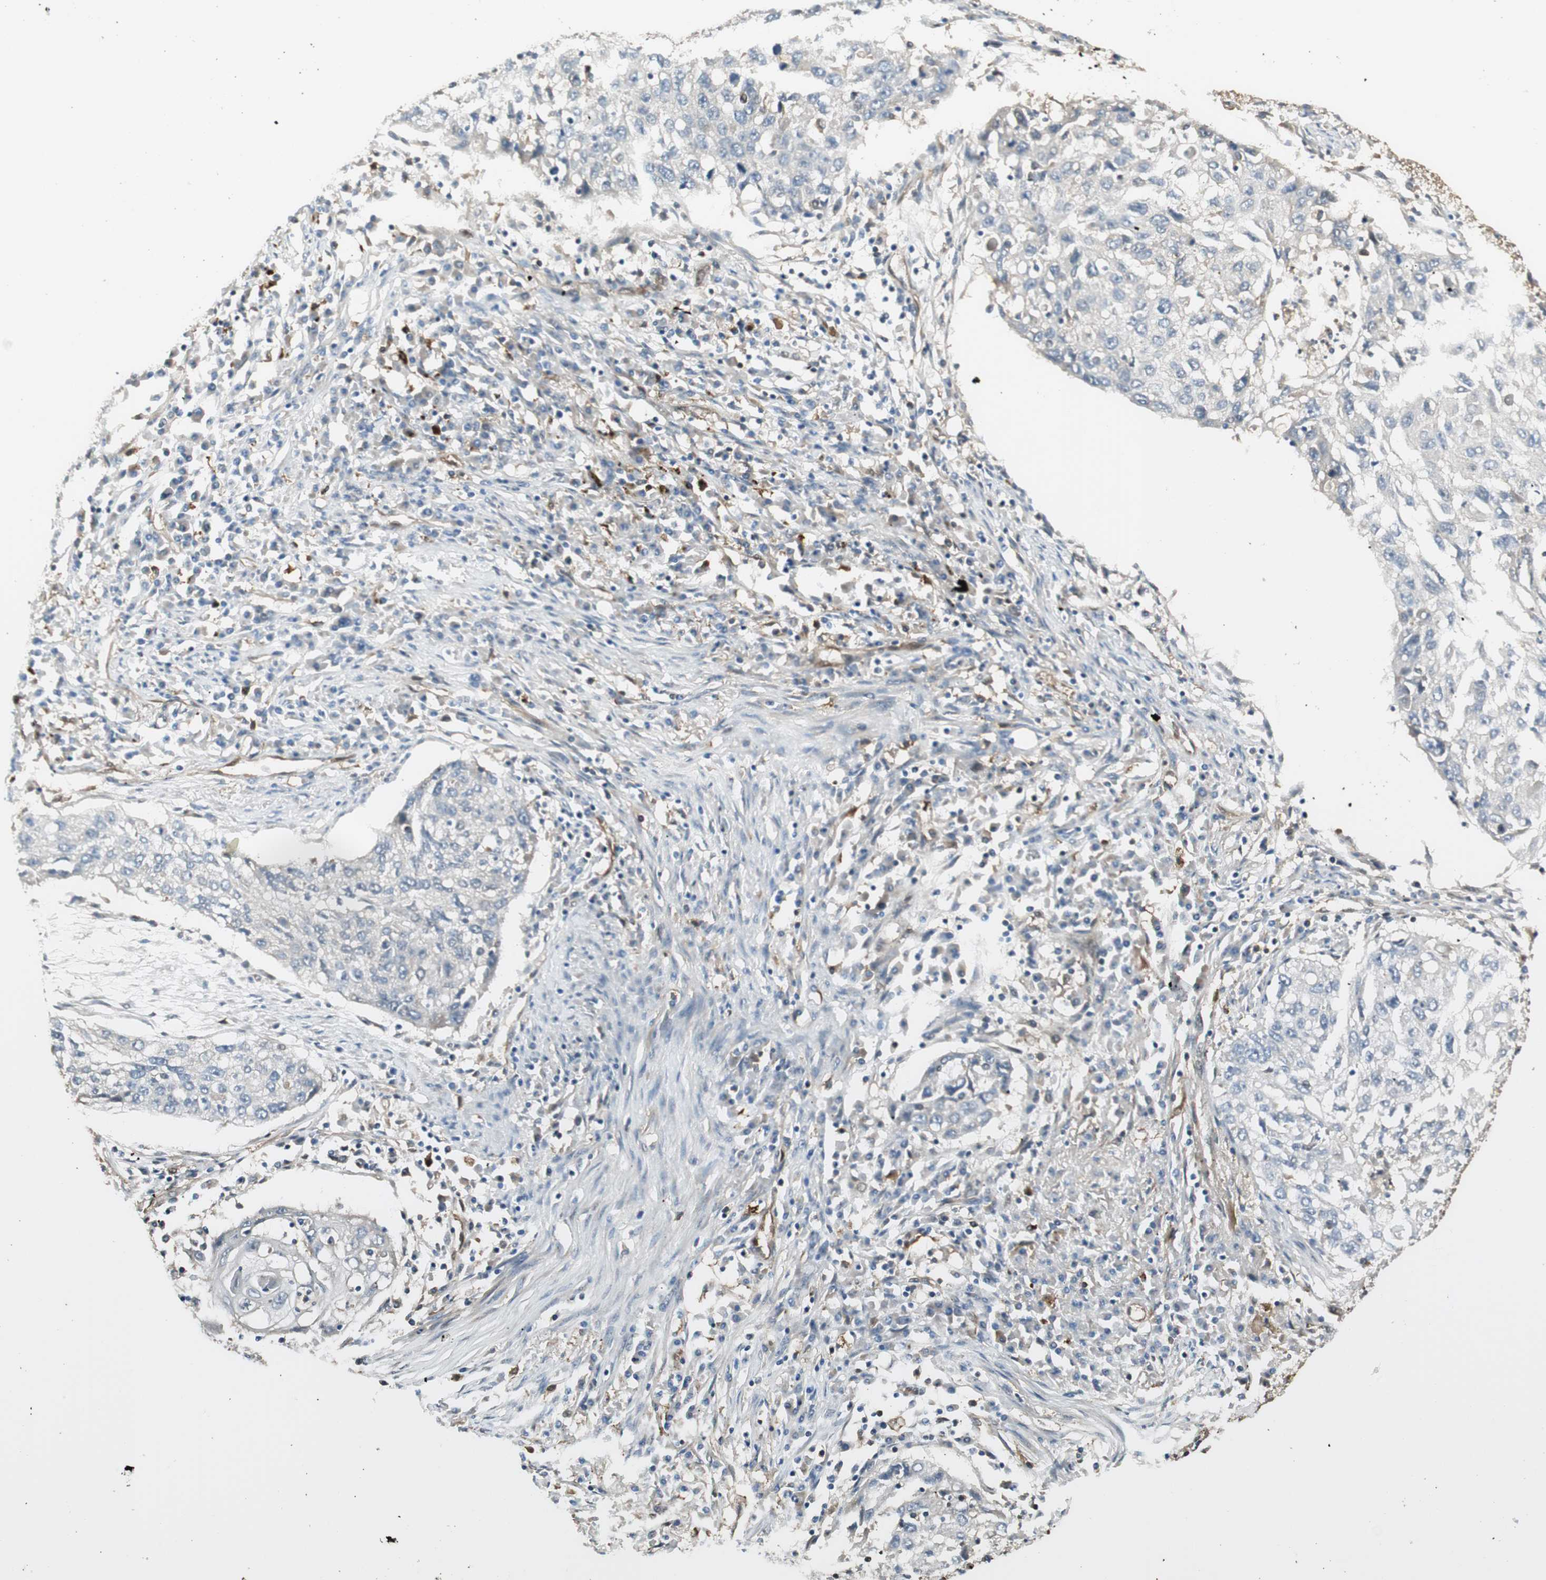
{"staining": {"intensity": "negative", "quantity": "none", "location": "none"}, "tissue": "lung cancer", "cell_type": "Tumor cells", "image_type": "cancer", "snomed": [{"axis": "morphology", "description": "Squamous cell carcinoma, NOS"}, {"axis": "topography", "description": "Lung"}], "caption": "Lung squamous cell carcinoma was stained to show a protein in brown. There is no significant expression in tumor cells.", "gene": "SERPINB6", "patient": {"sex": "female", "age": 63}}